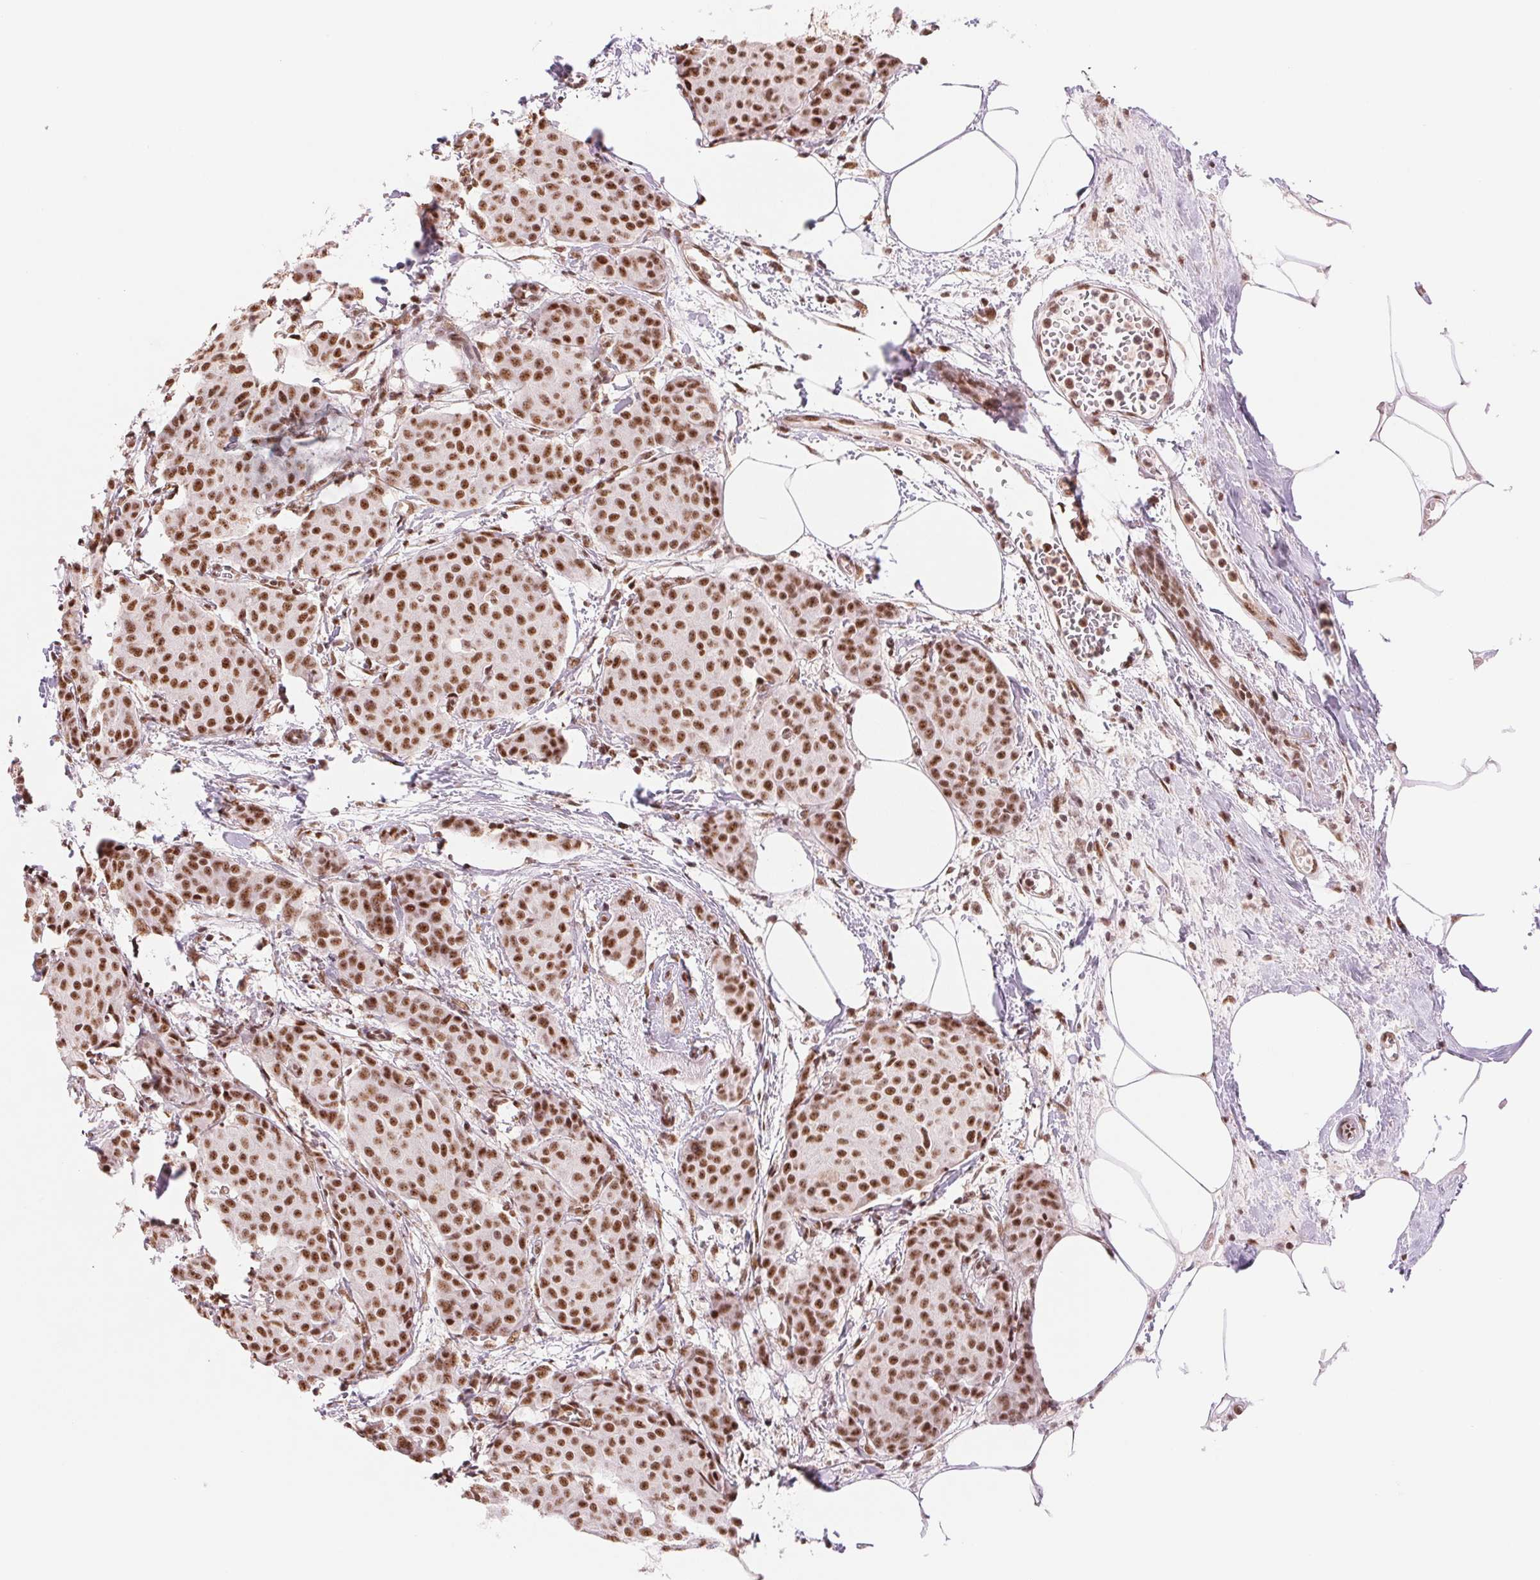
{"staining": {"intensity": "strong", "quantity": ">75%", "location": "nuclear"}, "tissue": "breast cancer", "cell_type": "Tumor cells", "image_type": "cancer", "snomed": [{"axis": "morphology", "description": "Duct carcinoma"}, {"axis": "topography", "description": "Breast"}], "caption": "This micrograph reveals breast cancer (invasive ductal carcinoma) stained with IHC to label a protein in brown. The nuclear of tumor cells show strong positivity for the protein. Nuclei are counter-stained blue.", "gene": "SREK1", "patient": {"sex": "female", "age": 91}}